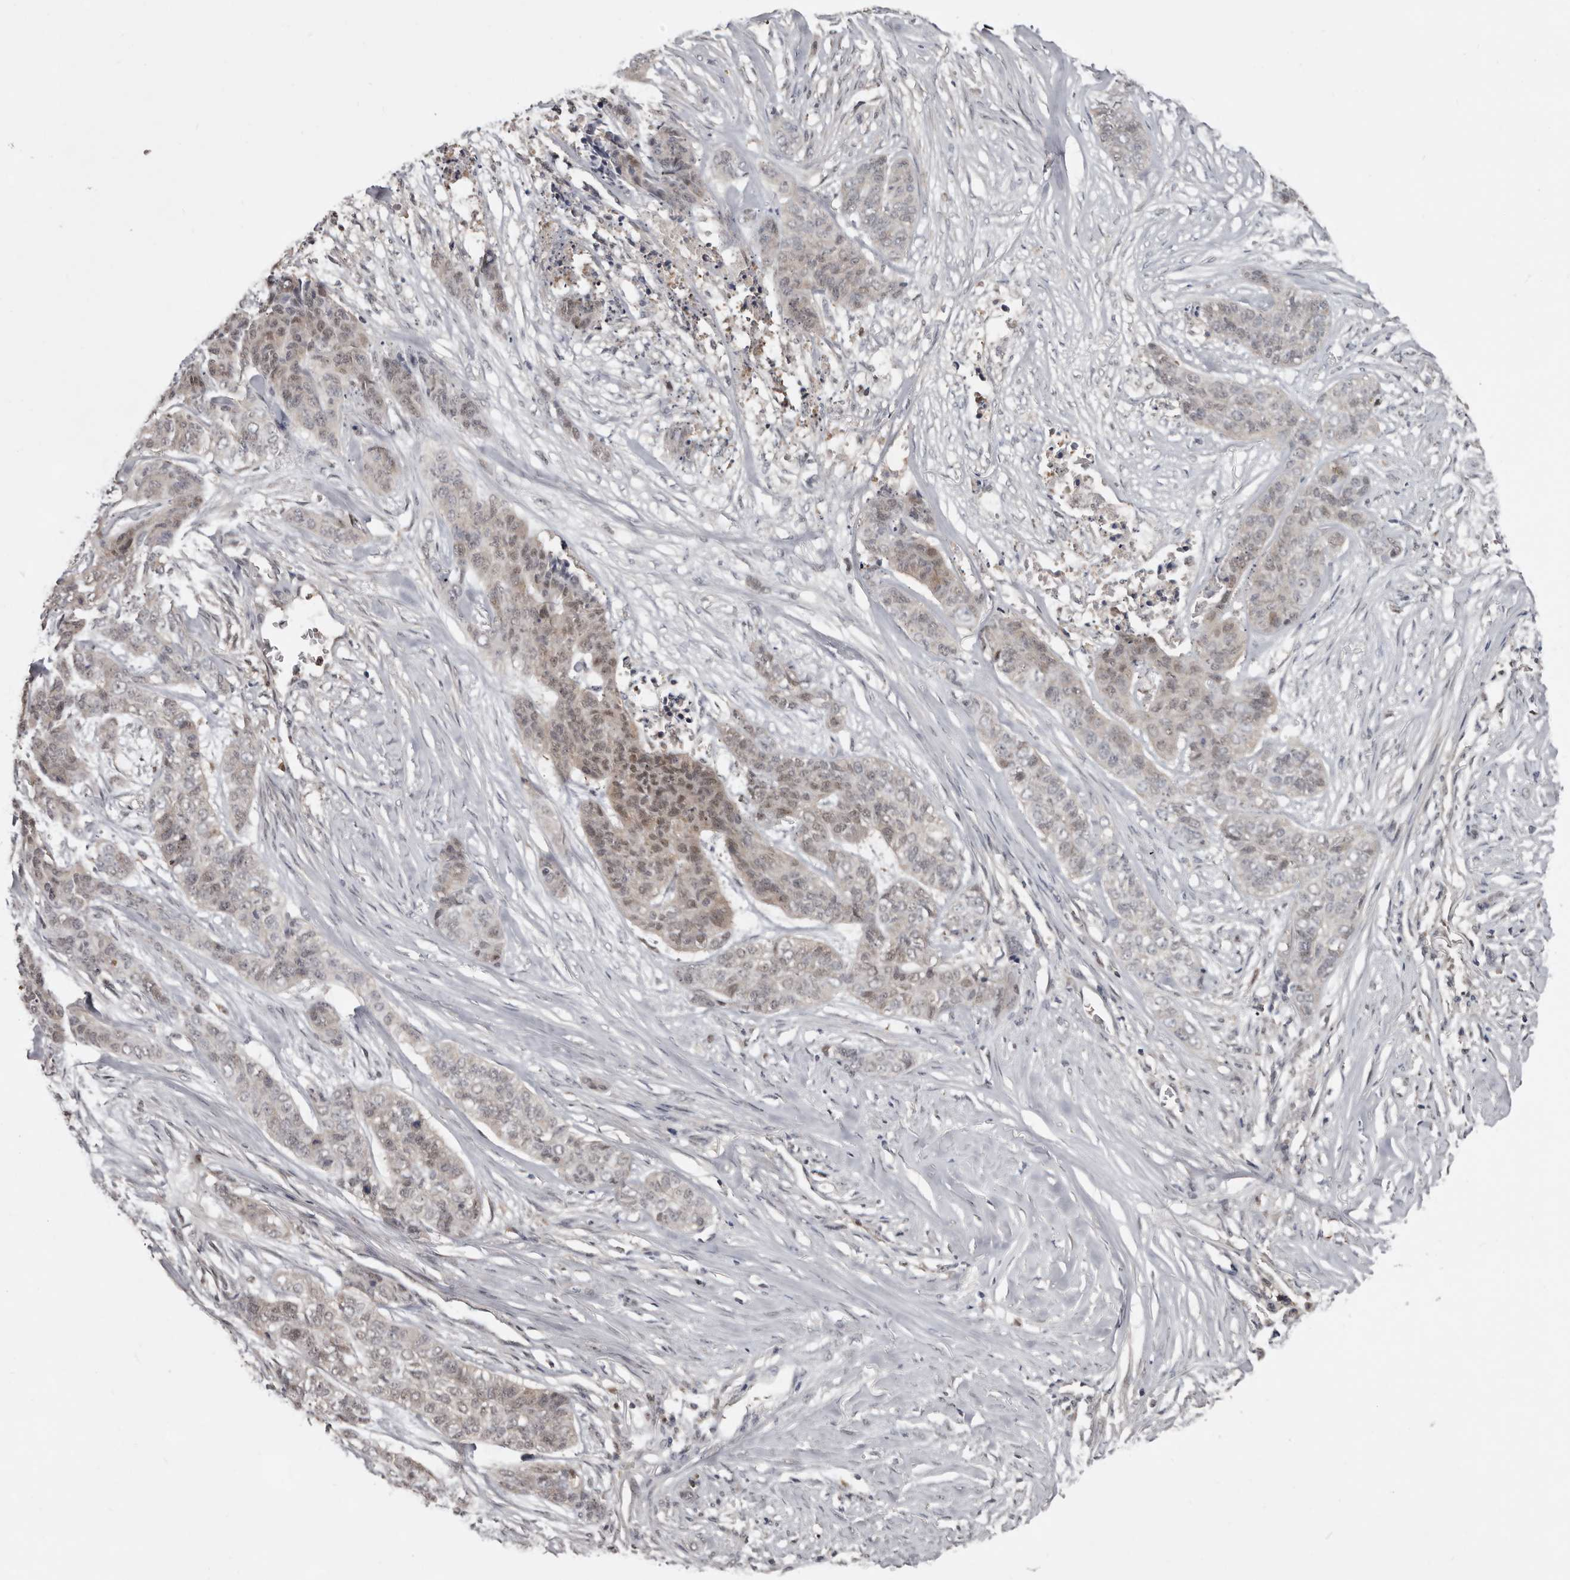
{"staining": {"intensity": "moderate", "quantity": "<25%", "location": "nuclear"}, "tissue": "skin cancer", "cell_type": "Tumor cells", "image_type": "cancer", "snomed": [{"axis": "morphology", "description": "Basal cell carcinoma"}, {"axis": "topography", "description": "Skin"}], "caption": "Immunohistochemical staining of human skin cancer (basal cell carcinoma) demonstrates low levels of moderate nuclear staining in approximately <25% of tumor cells.", "gene": "RBKS", "patient": {"sex": "female", "age": 64}}